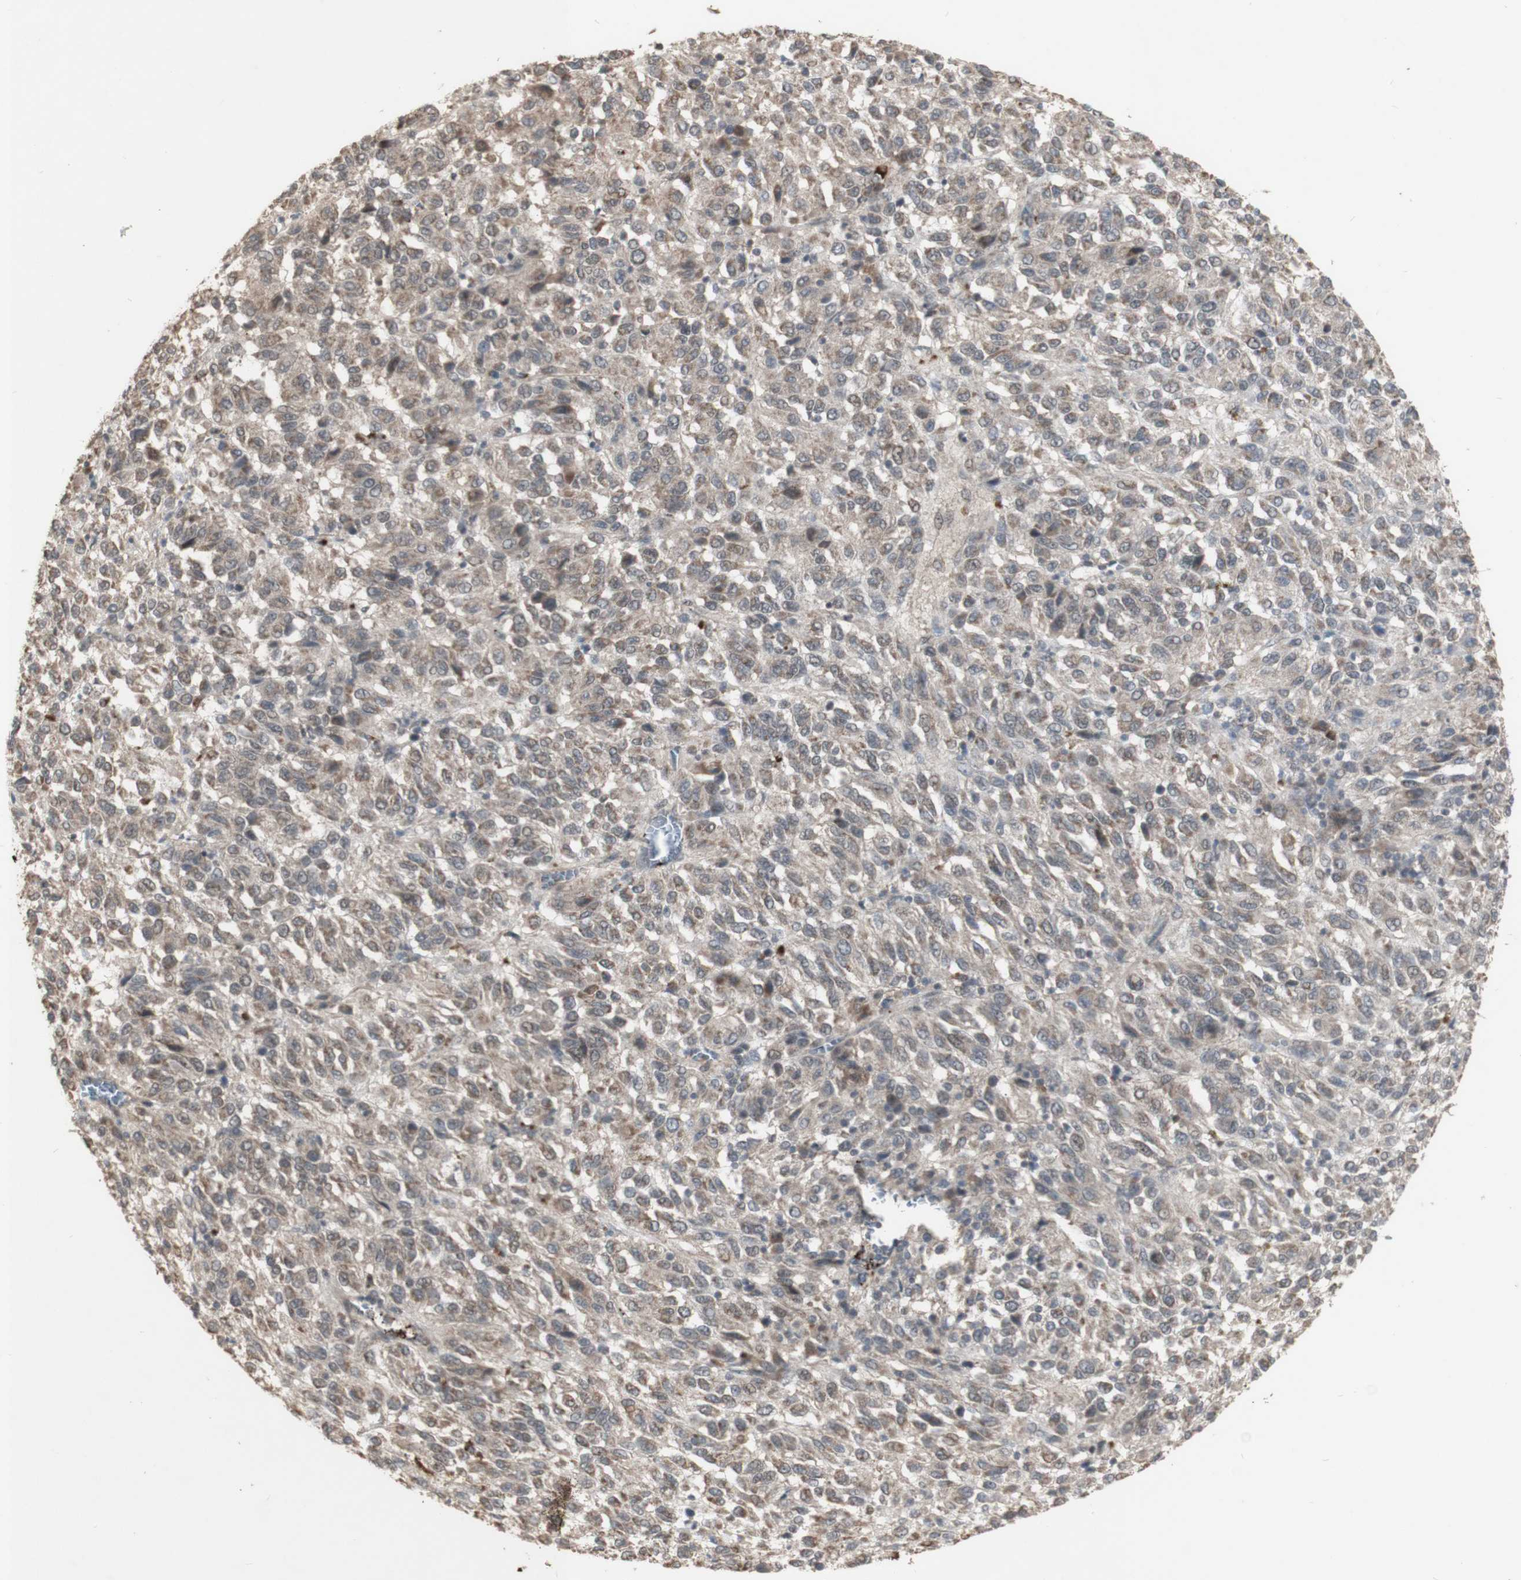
{"staining": {"intensity": "weak", "quantity": "<25%", "location": "cytoplasmic/membranous"}, "tissue": "melanoma", "cell_type": "Tumor cells", "image_type": "cancer", "snomed": [{"axis": "morphology", "description": "Malignant melanoma, Metastatic site"}, {"axis": "topography", "description": "Lung"}], "caption": "Human malignant melanoma (metastatic site) stained for a protein using immunohistochemistry reveals no staining in tumor cells.", "gene": "ALOX12", "patient": {"sex": "male", "age": 64}}